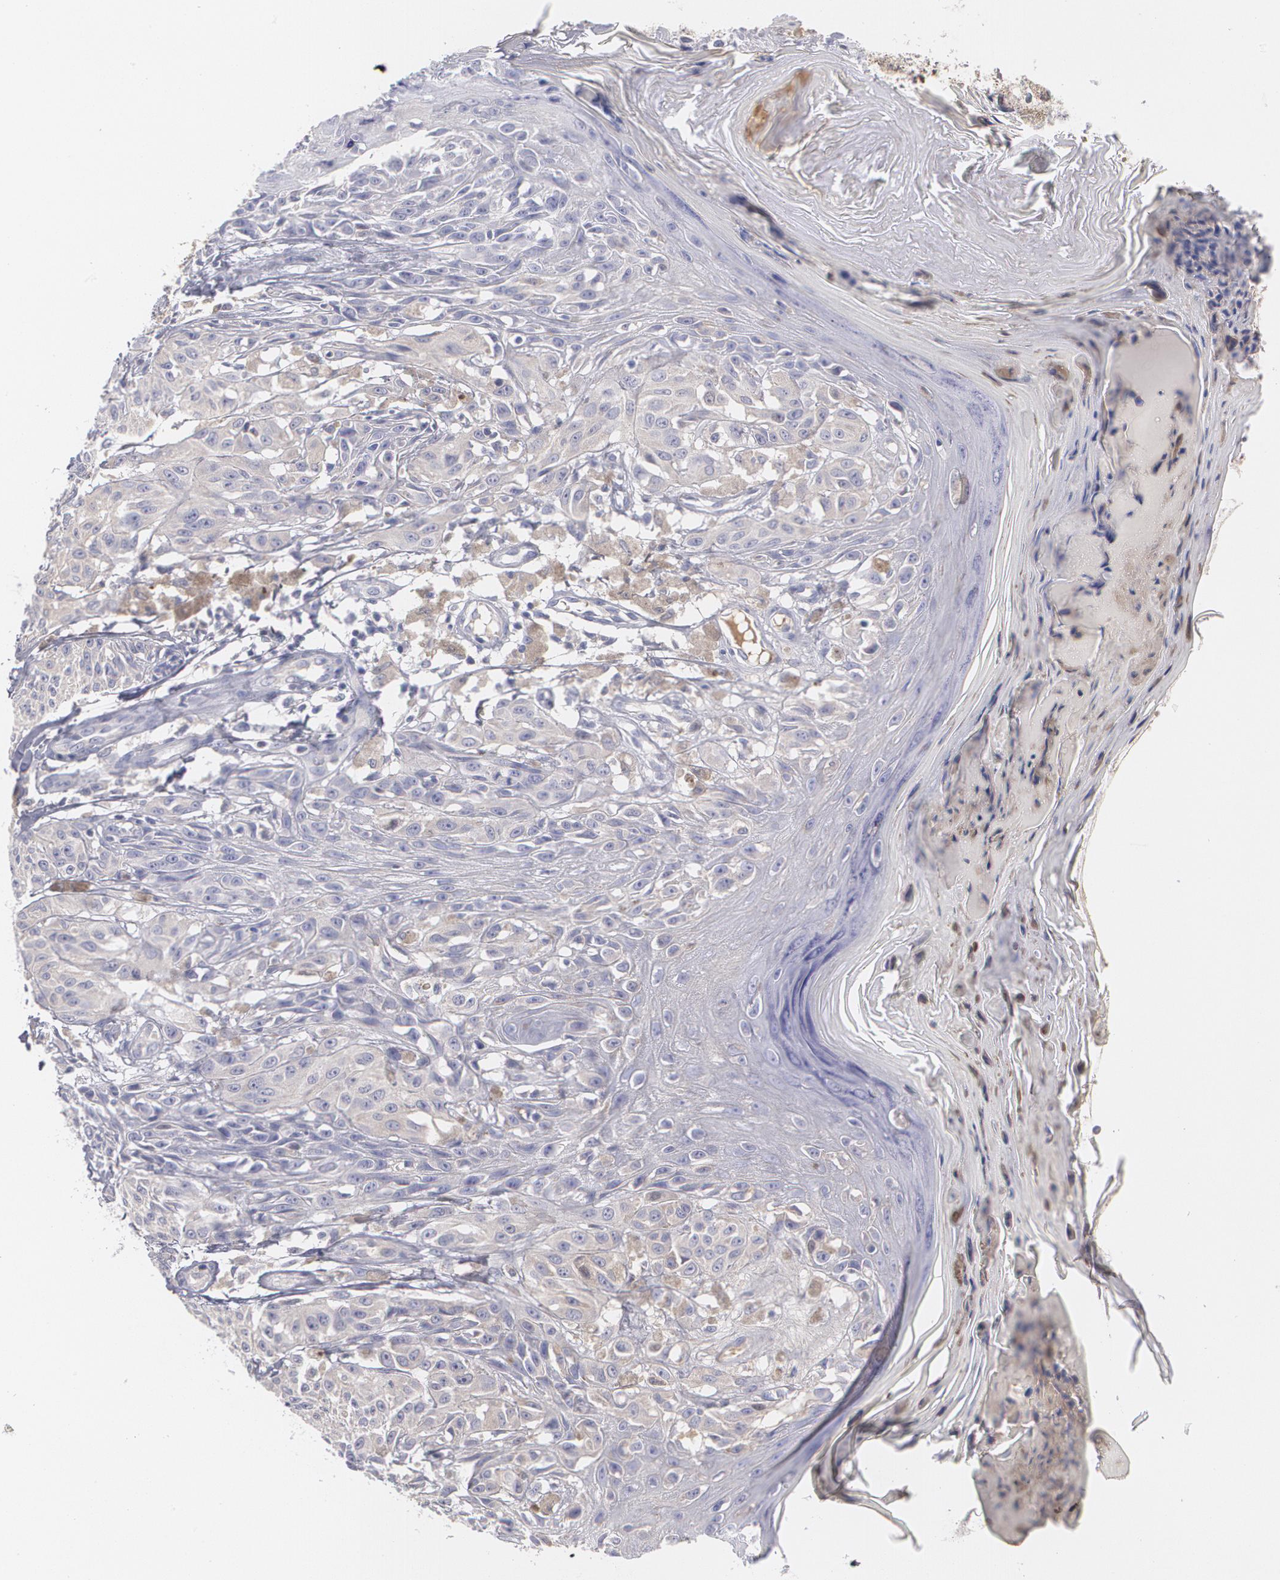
{"staining": {"intensity": "negative", "quantity": "none", "location": "none"}, "tissue": "melanoma", "cell_type": "Tumor cells", "image_type": "cancer", "snomed": [{"axis": "morphology", "description": "Malignant melanoma, NOS"}, {"axis": "topography", "description": "Skin"}], "caption": "This is a image of immunohistochemistry (IHC) staining of malignant melanoma, which shows no staining in tumor cells. (DAB (3,3'-diaminobenzidine) IHC, high magnification).", "gene": "SERPINA1", "patient": {"sex": "female", "age": 77}}